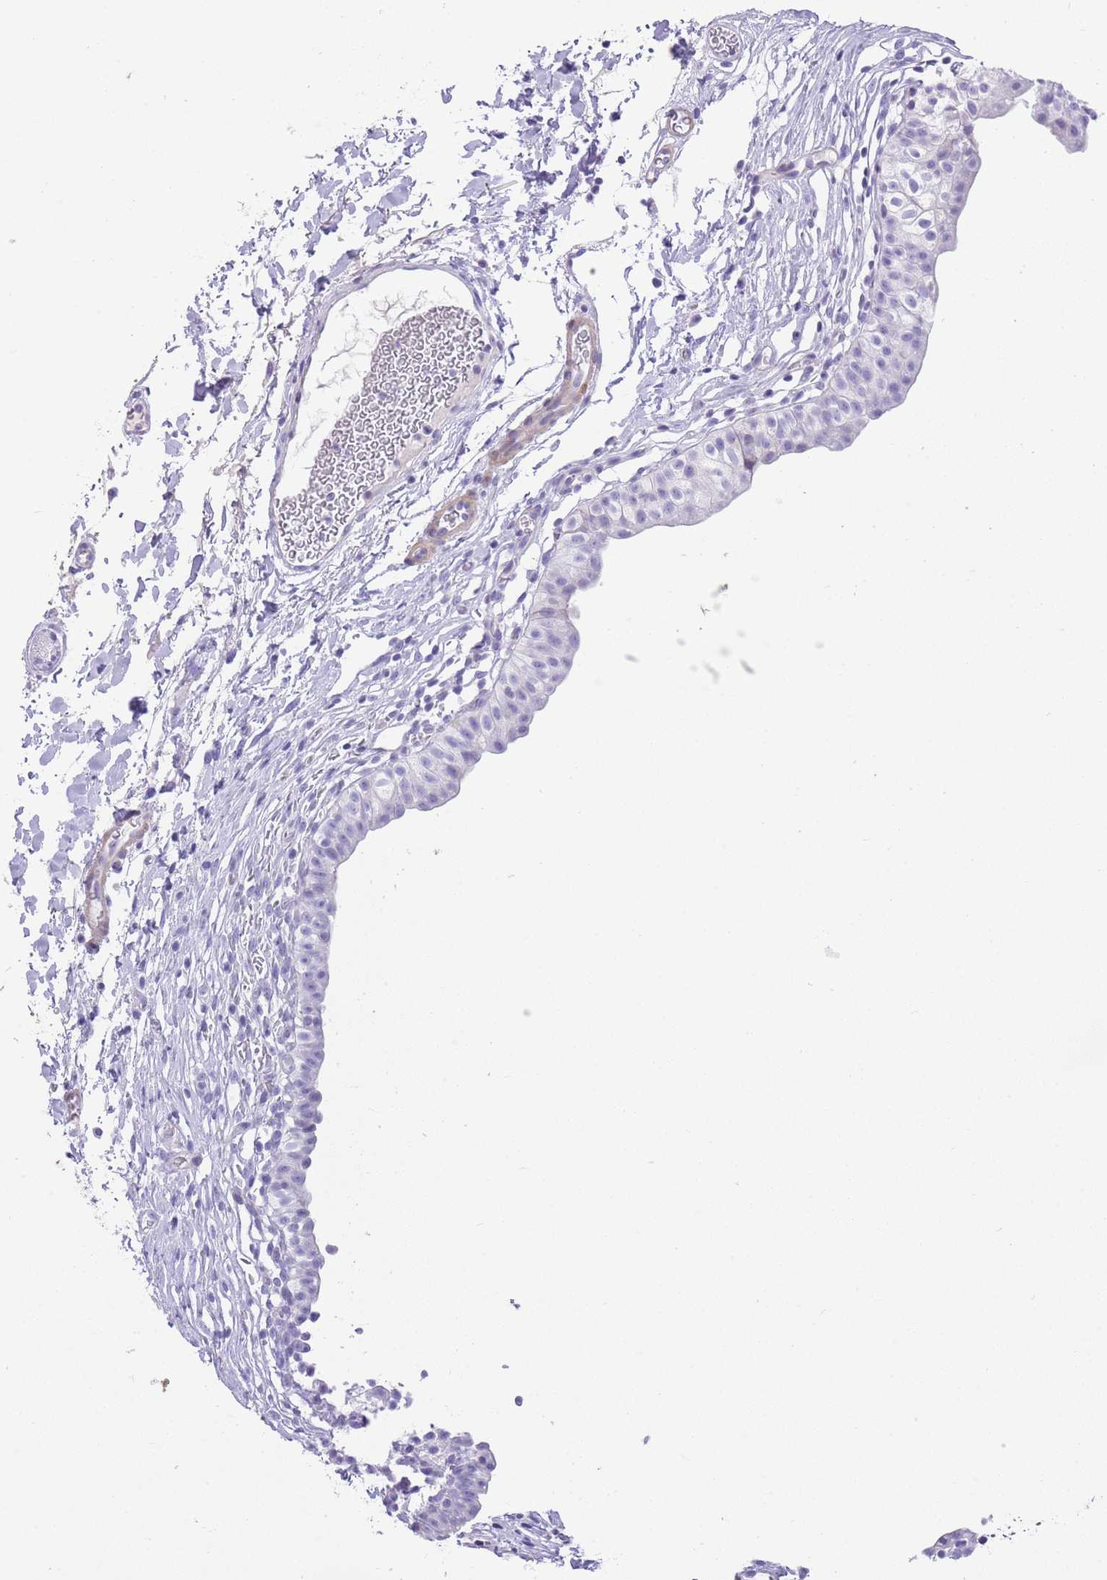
{"staining": {"intensity": "negative", "quantity": "none", "location": "none"}, "tissue": "urinary bladder", "cell_type": "Urothelial cells", "image_type": "normal", "snomed": [{"axis": "morphology", "description": "Normal tissue, NOS"}, {"axis": "topography", "description": "Urinary bladder"}, {"axis": "topography", "description": "Peripheral nerve tissue"}], "caption": "High magnification brightfield microscopy of unremarkable urinary bladder stained with DAB (brown) and counterstained with hematoxylin (blue): urothelial cells show no significant expression. Nuclei are stained in blue.", "gene": "OR11H12", "patient": {"sex": "male", "age": 55}}